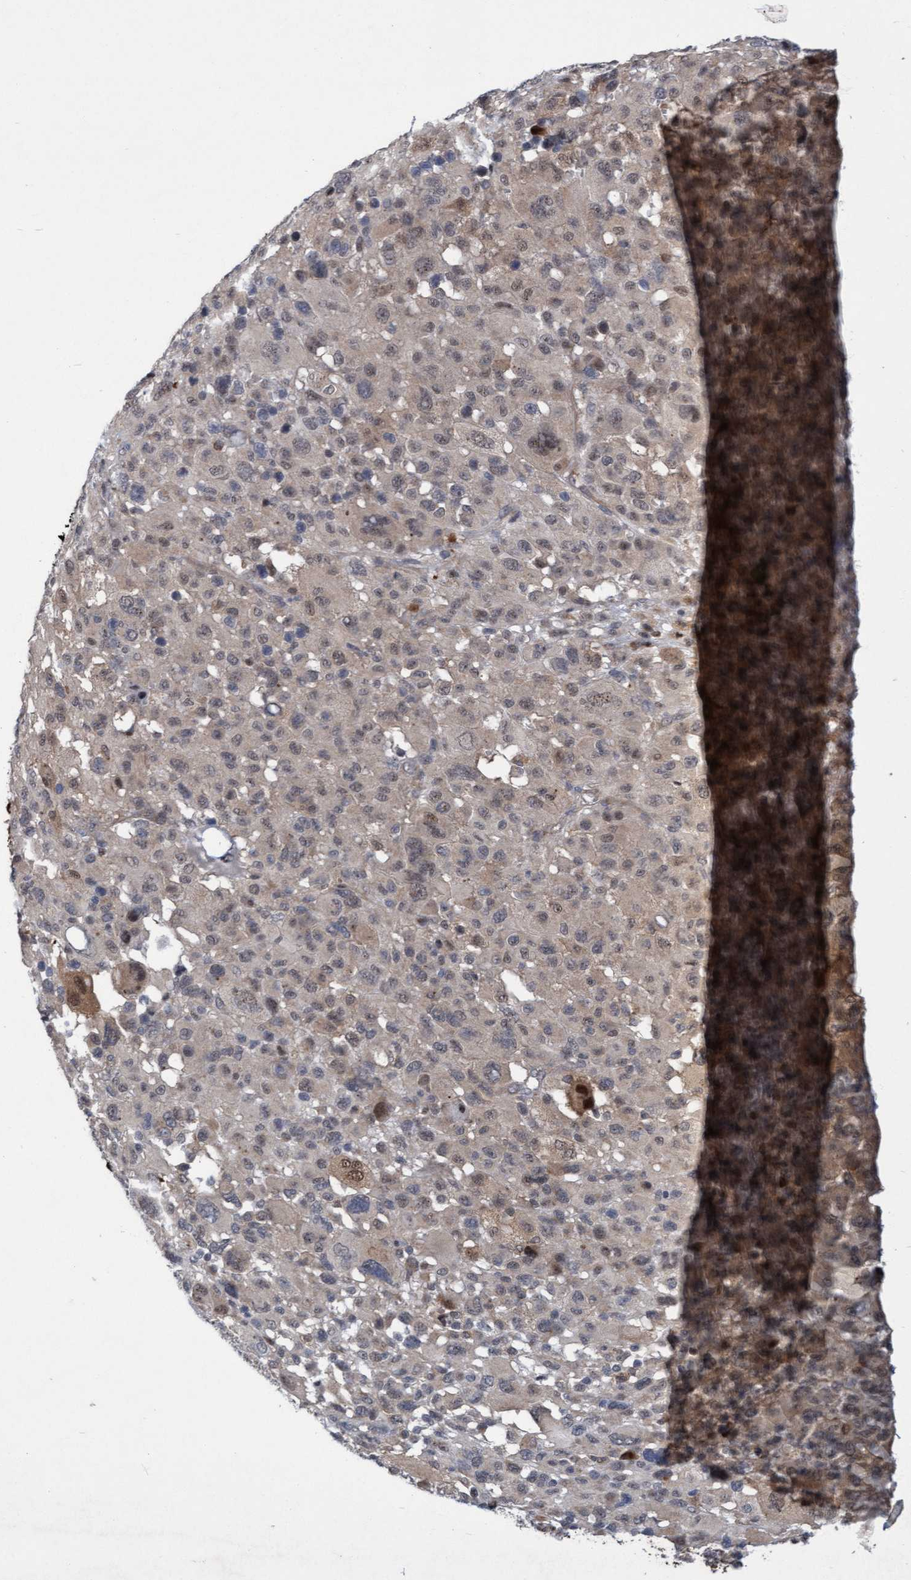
{"staining": {"intensity": "weak", "quantity": "<25%", "location": "nuclear"}, "tissue": "melanoma", "cell_type": "Tumor cells", "image_type": "cancer", "snomed": [{"axis": "morphology", "description": "Malignant melanoma, Metastatic site"}, {"axis": "topography", "description": "Skin"}], "caption": "Tumor cells show no significant positivity in melanoma.", "gene": "RAP1GAP2", "patient": {"sex": "female", "age": 74}}